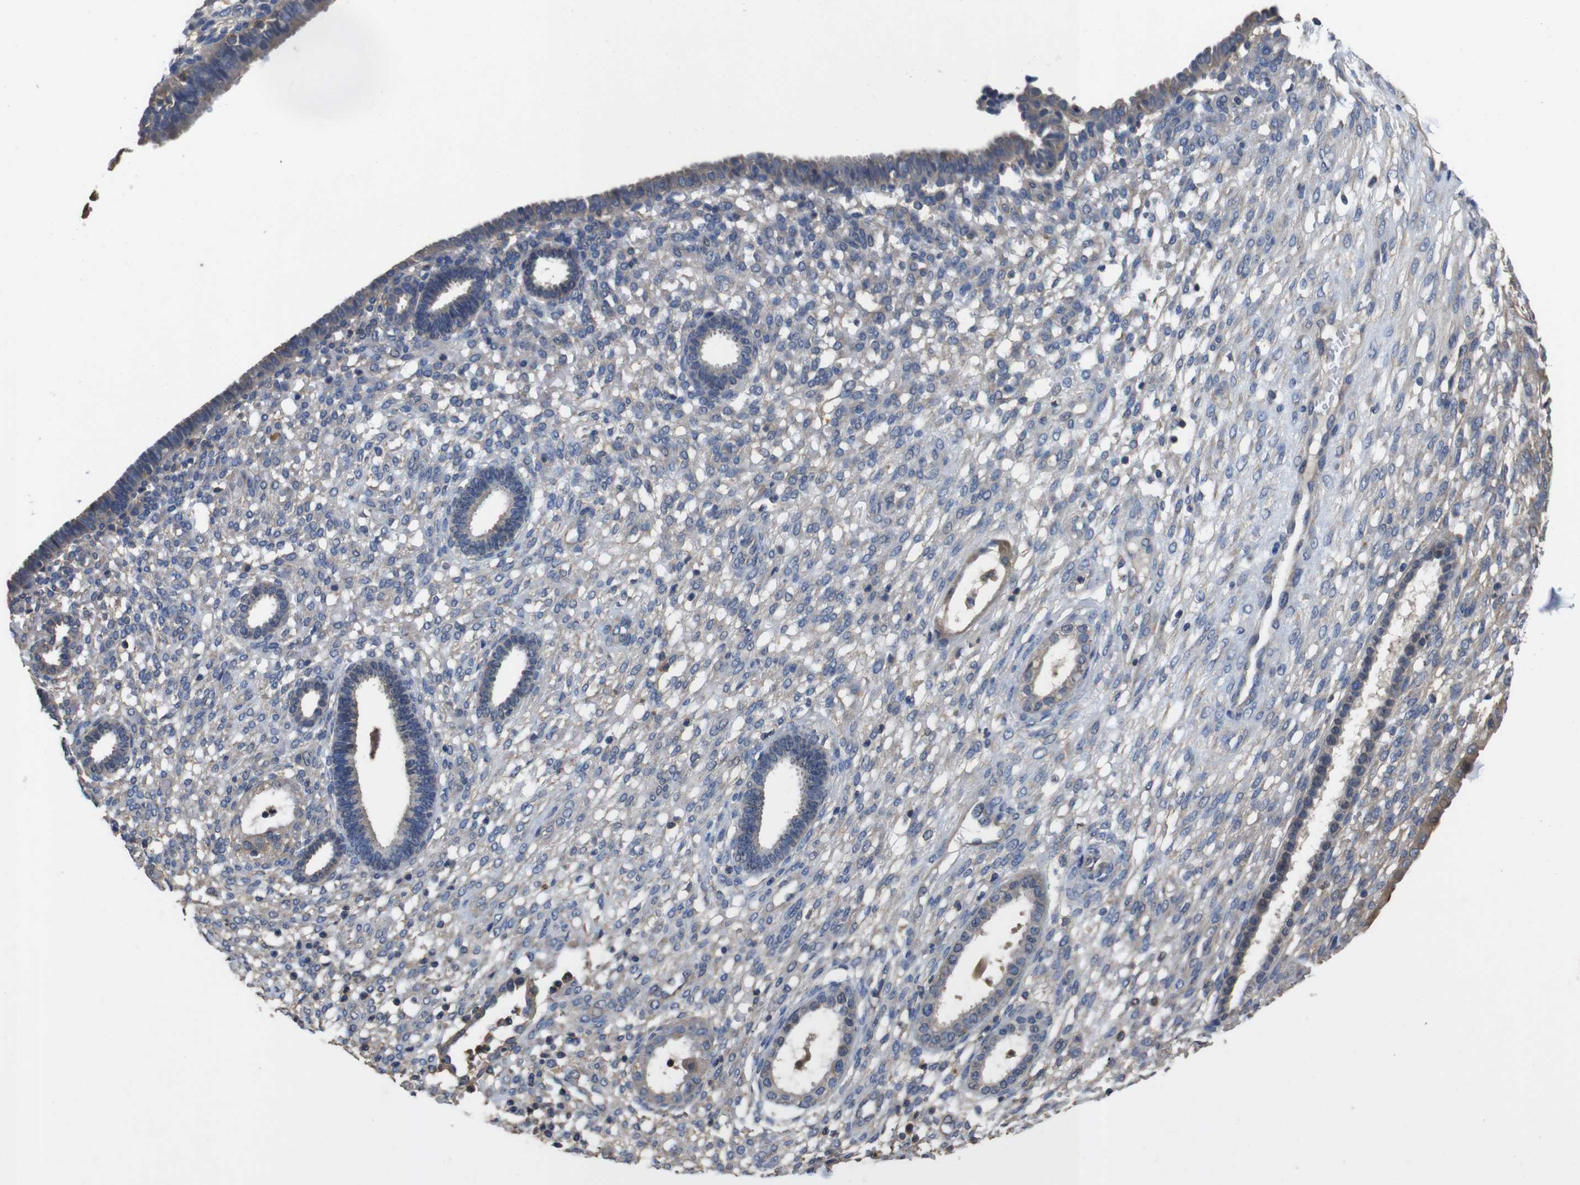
{"staining": {"intensity": "negative", "quantity": "none", "location": "none"}, "tissue": "endometrium", "cell_type": "Cells in endometrial stroma", "image_type": "normal", "snomed": [{"axis": "morphology", "description": "Normal tissue, NOS"}, {"axis": "topography", "description": "Endometrium"}], "caption": "The photomicrograph displays no staining of cells in endometrial stroma in unremarkable endometrium. Brightfield microscopy of immunohistochemistry (IHC) stained with DAB (brown) and hematoxylin (blue), captured at high magnification.", "gene": "GLIPR1", "patient": {"sex": "female", "age": 61}}